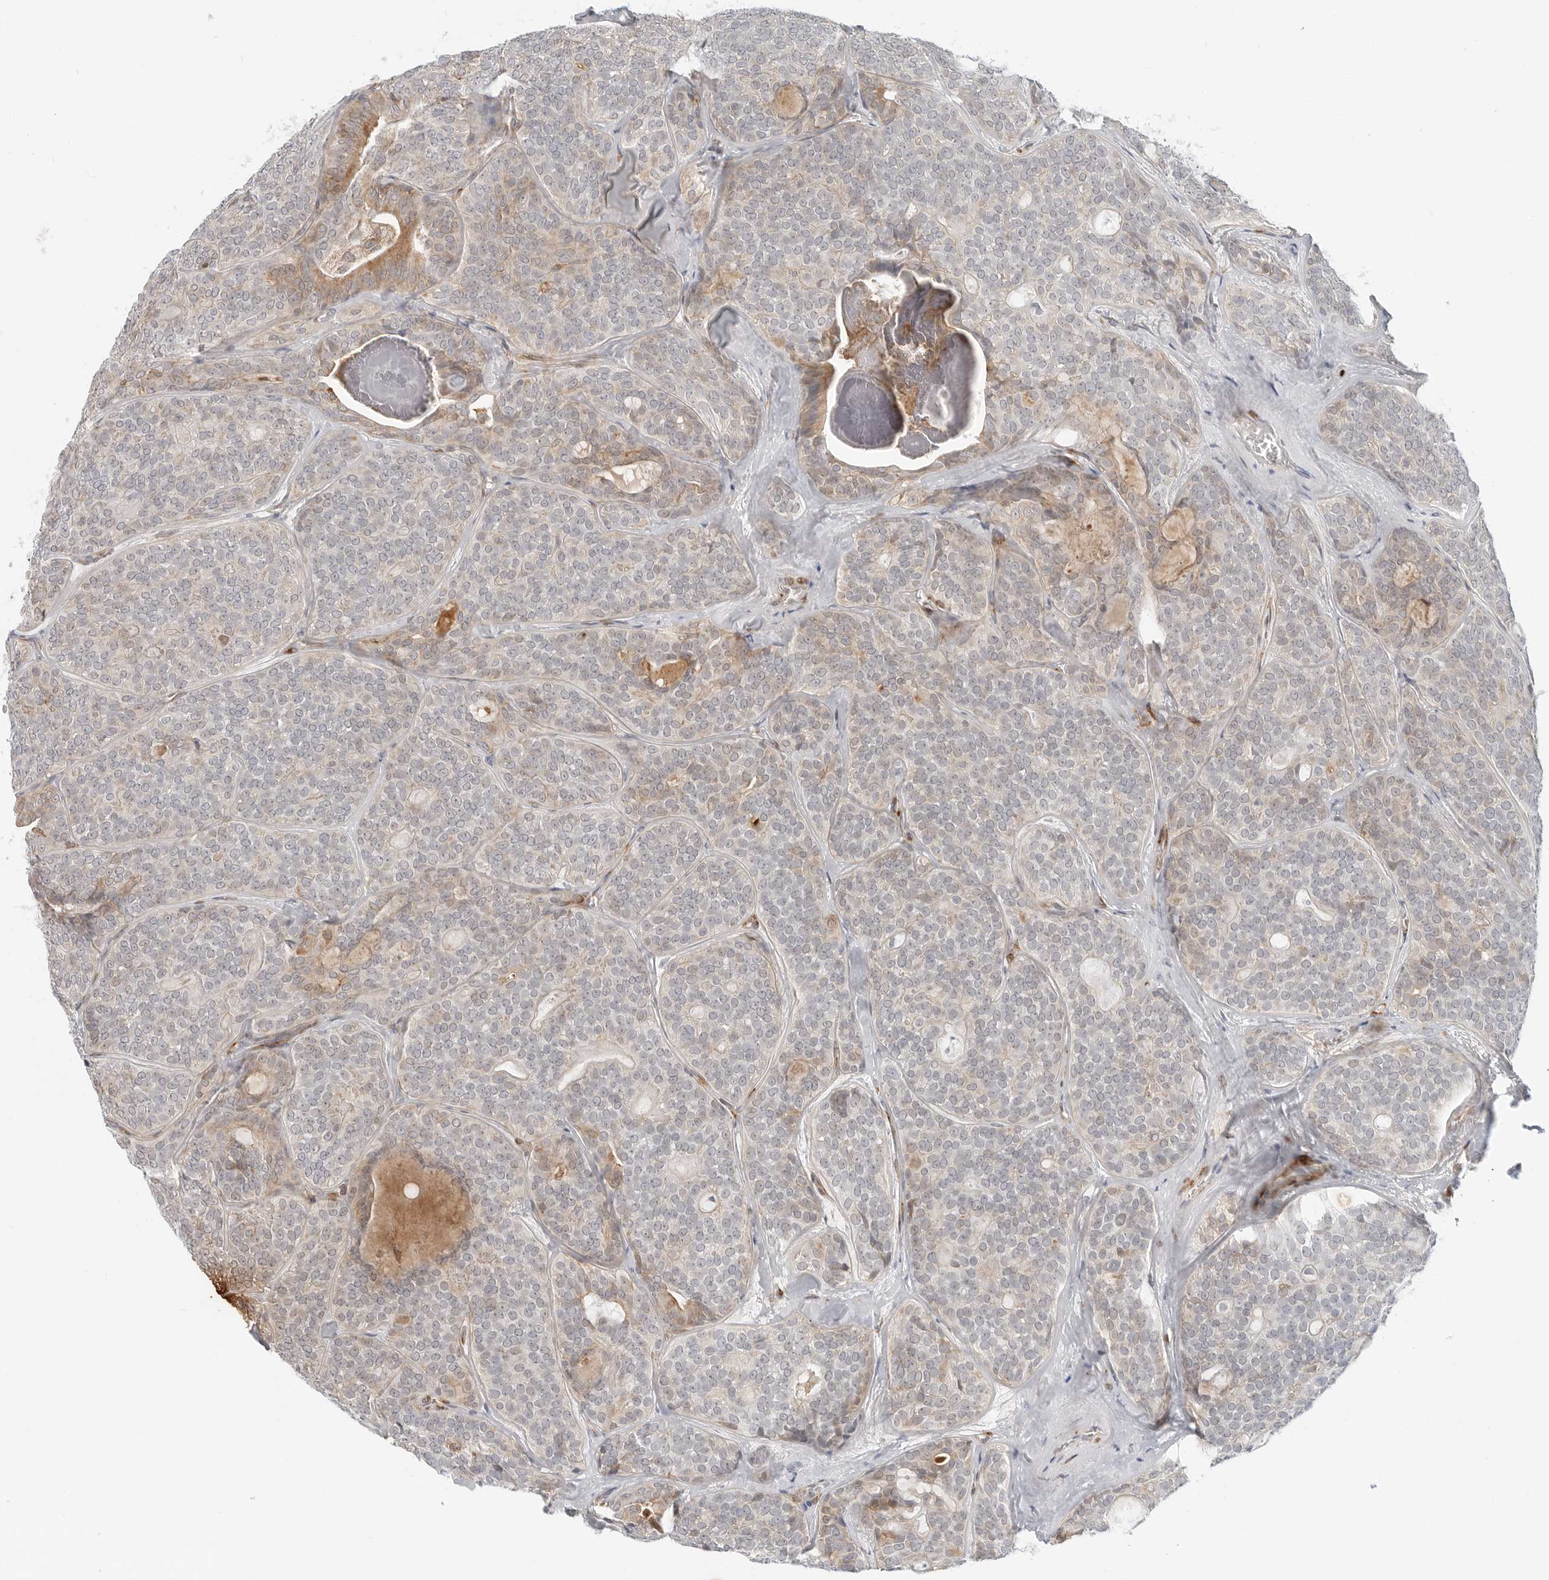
{"staining": {"intensity": "weak", "quantity": "25%-75%", "location": "cytoplasmic/membranous"}, "tissue": "head and neck cancer", "cell_type": "Tumor cells", "image_type": "cancer", "snomed": [{"axis": "morphology", "description": "Adenocarcinoma, NOS"}, {"axis": "topography", "description": "Head-Neck"}], "caption": "DAB (3,3'-diaminobenzidine) immunohistochemical staining of human adenocarcinoma (head and neck) exhibits weak cytoplasmic/membranous protein expression in about 25%-75% of tumor cells. The protein of interest is shown in brown color, while the nuclei are stained blue.", "gene": "C1QTNF1", "patient": {"sex": "male", "age": 66}}